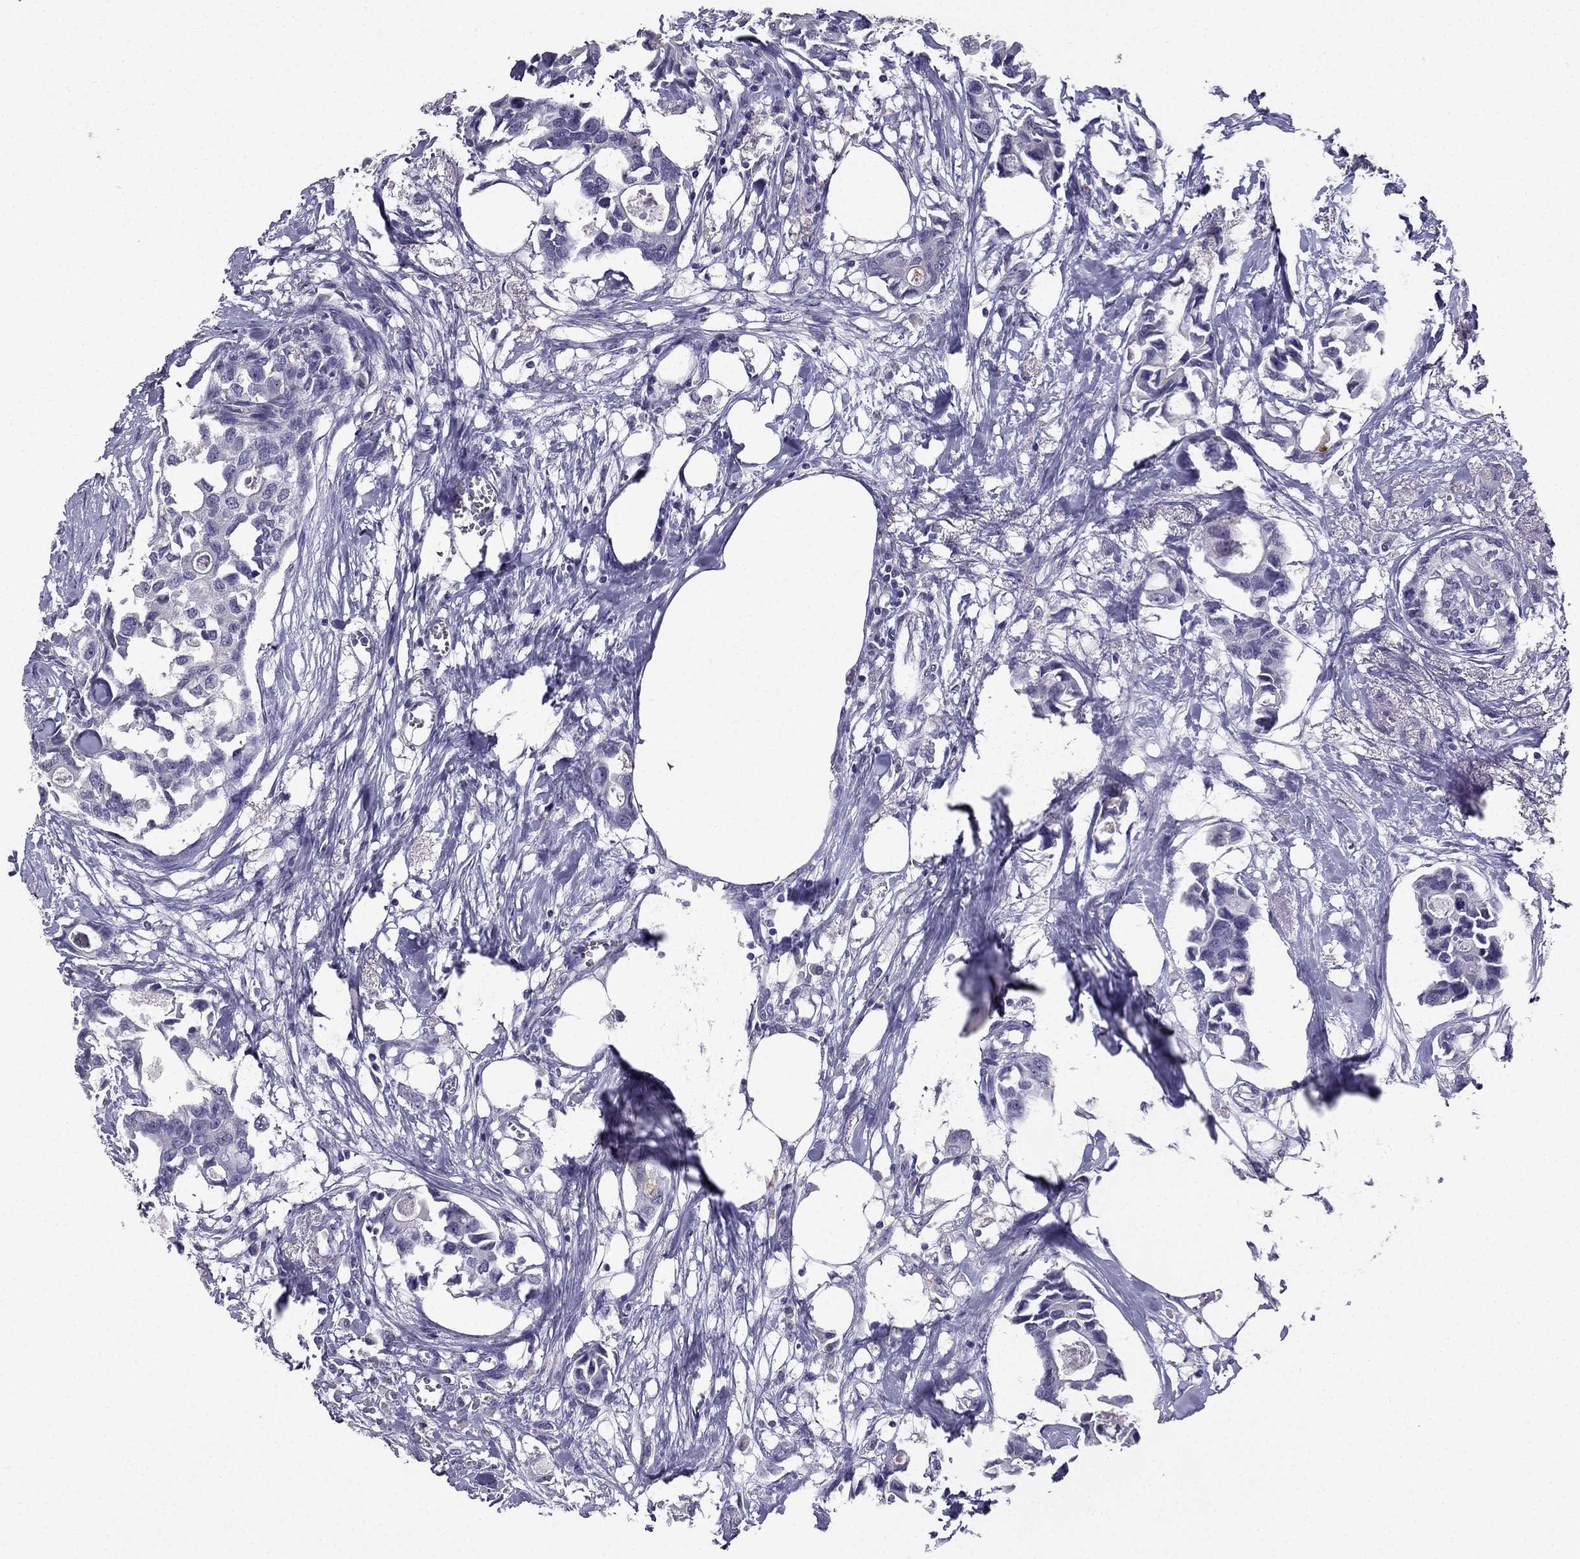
{"staining": {"intensity": "negative", "quantity": "none", "location": "none"}, "tissue": "breast cancer", "cell_type": "Tumor cells", "image_type": "cancer", "snomed": [{"axis": "morphology", "description": "Duct carcinoma"}, {"axis": "topography", "description": "Breast"}], "caption": "Human breast cancer (intraductal carcinoma) stained for a protein using immunohistochemistry (IHC) exhibits no expression in tumor cells.", "gene": "SCG5", "patient": {"sex": "female", "age": 83}}